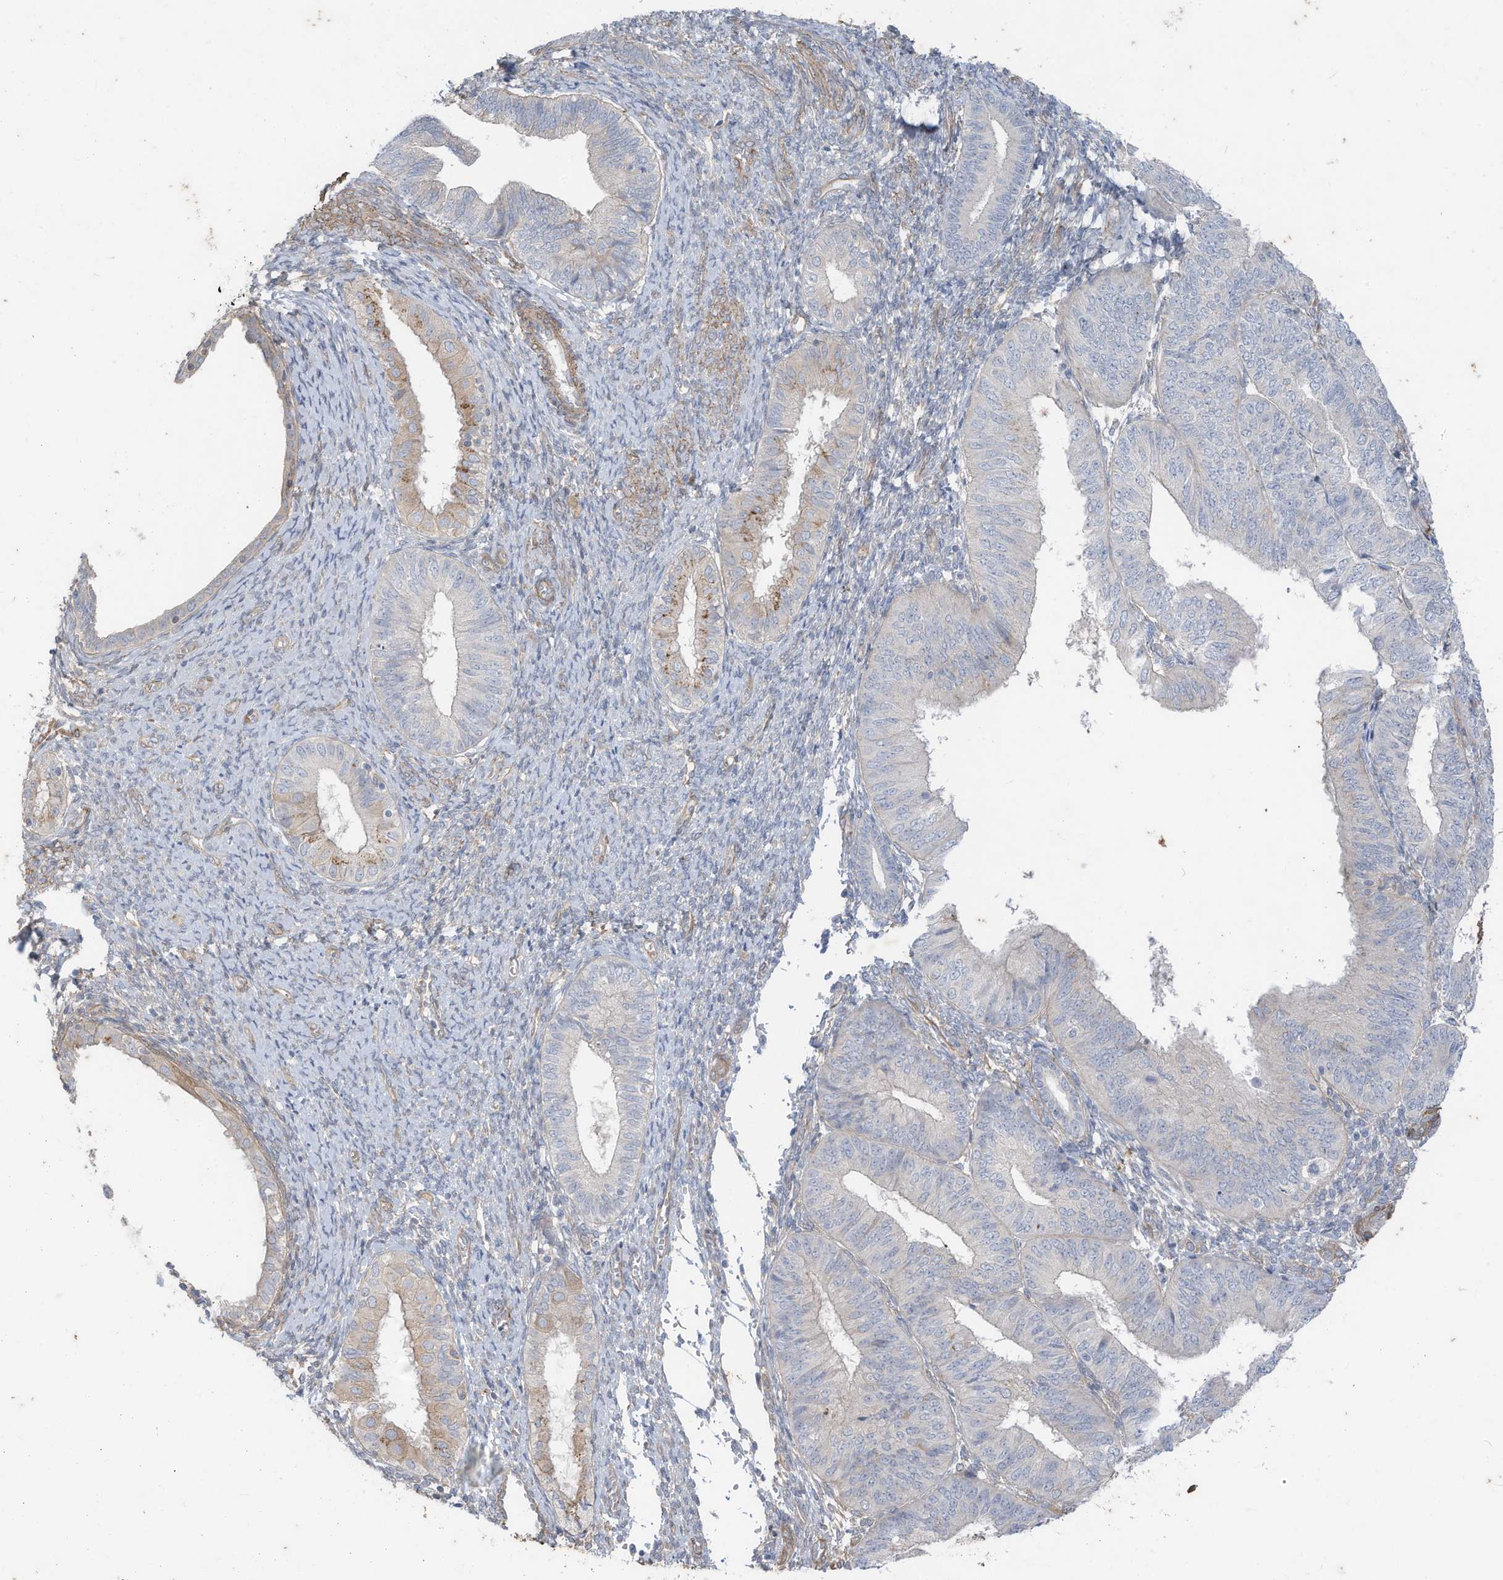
{"staining": {"intensity": "moderate", "quantity": "<25%", "location": "cytoplasmic/membranous"}, "tissue": "endometrial cancer", "cell_type": "Tumor cells", "image_type": "cancer", "snomed": [{"axis": "morphology", "description": "Adenocarcinoma, NOS"}, {"axis": "topography", "description": "Endometrium"}], "caption": "Adenocarcinoma (endometrial) tissue reveals moderate cytoplasmic/membranous positivity in approximately <25% of tumor cells, visualized by immunohistochemistry. (DAB (3,3'-diaminobenzidine) IHC, brown staining for protein, blue staining for nuclei).", "gene": "SLC17A7", "patient": {"sex": "female", "age": 58}}